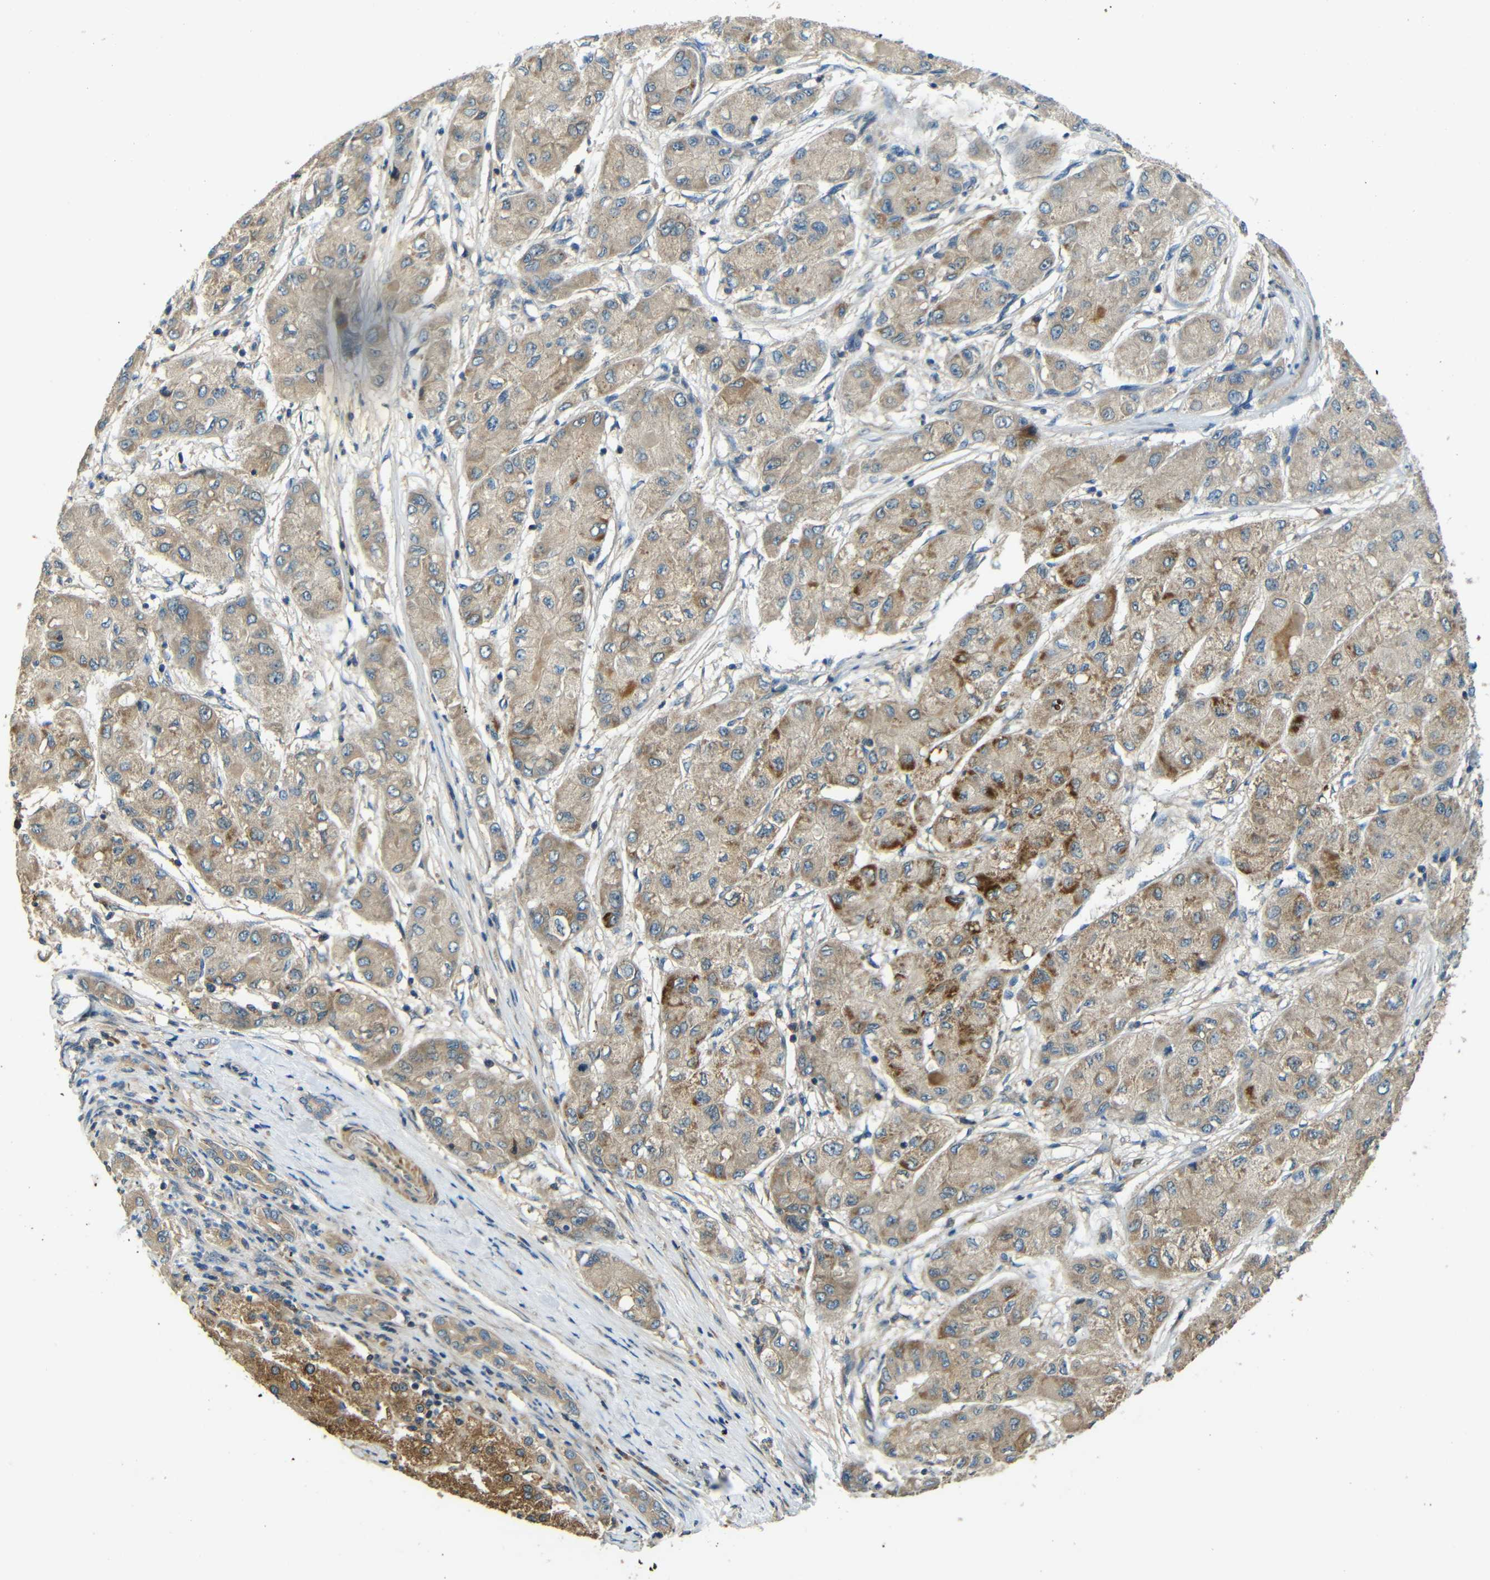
{"staining": {"intensity": "weak", "quantity": ">75%", "location": "cytoplasmic/membranous"}, "tissue": "liver cancer", "cell_type": "Tumor cells", "image_type": "cancer", "snomed": [{"axis": "morphology", "description": "Carcinoma, Hepatocellular, NOS"}, {"axis": "topography", "description": "Liver"}], "caption": "Brown immunohistochemical staining in human liver cancer (hepatocellular carcinoma) reveals weak cytoplasmic/membranous expression in about >75% of tumor cells.", "gene": "FNDC3A", "patient": {"sex": "male", "age": 80}}